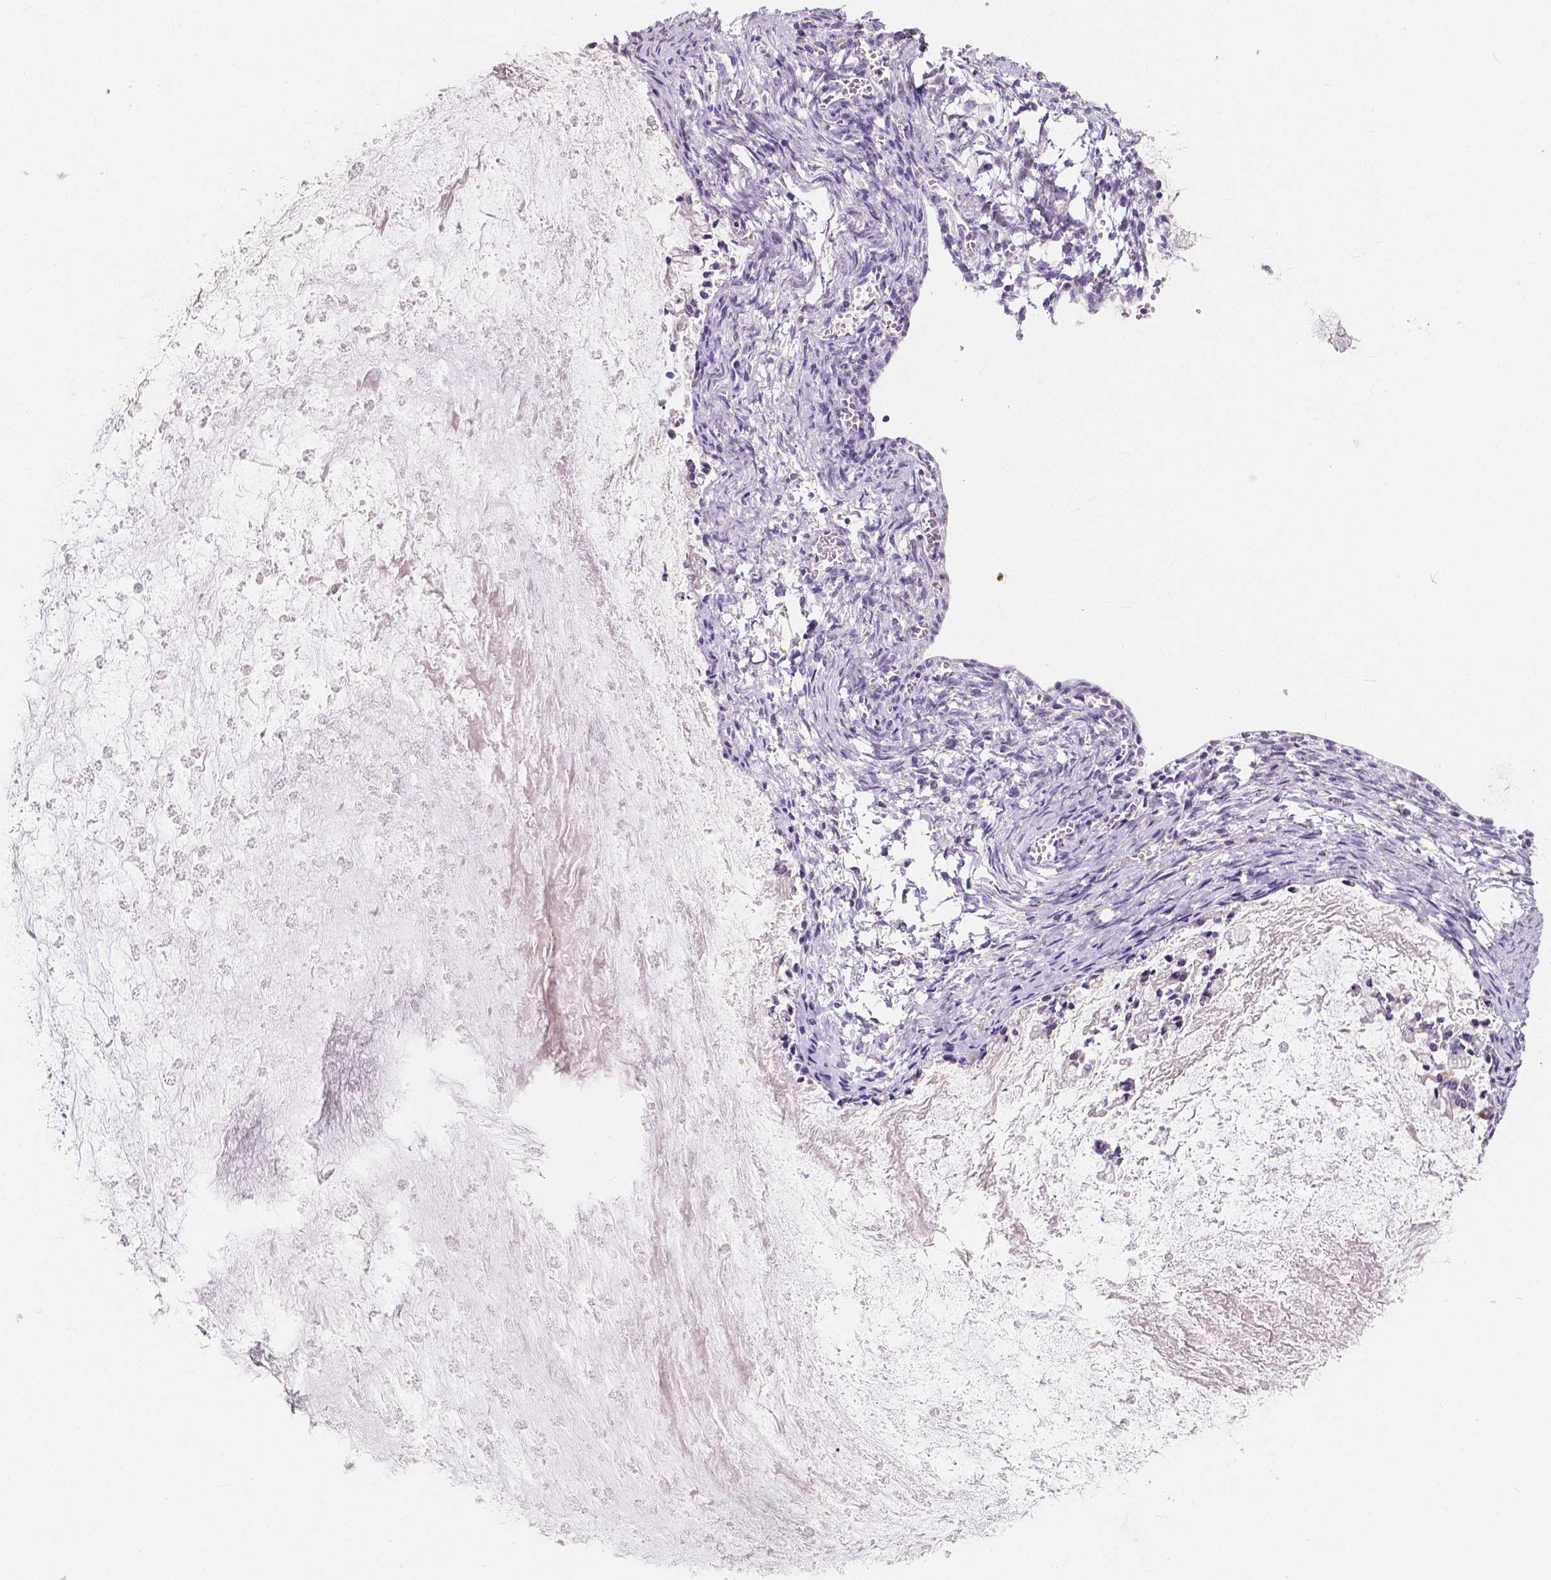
{"staining": {"intensity": "negative", "quantity": "none", "location": "none"}, "tissue": "ovarian cancer", "cell_type": "Tumor cells", "image_type": "cancer", "snomed": [{"axis": "morphology", "description": "Cystadenocarcinoma, mucinous, NOS"}, {"axis": "topography", "description": "Ovary"}], "caption": "Immunohistochemistry photomicrograph of human ovarian mucinous cystadenocarcinoma stained for a protein (brown), which exhibits no staining in tumor cells. Nuclei are stained in blue.", "gene": "ACP5", "patient": {"sex": "female", "age": 67}}